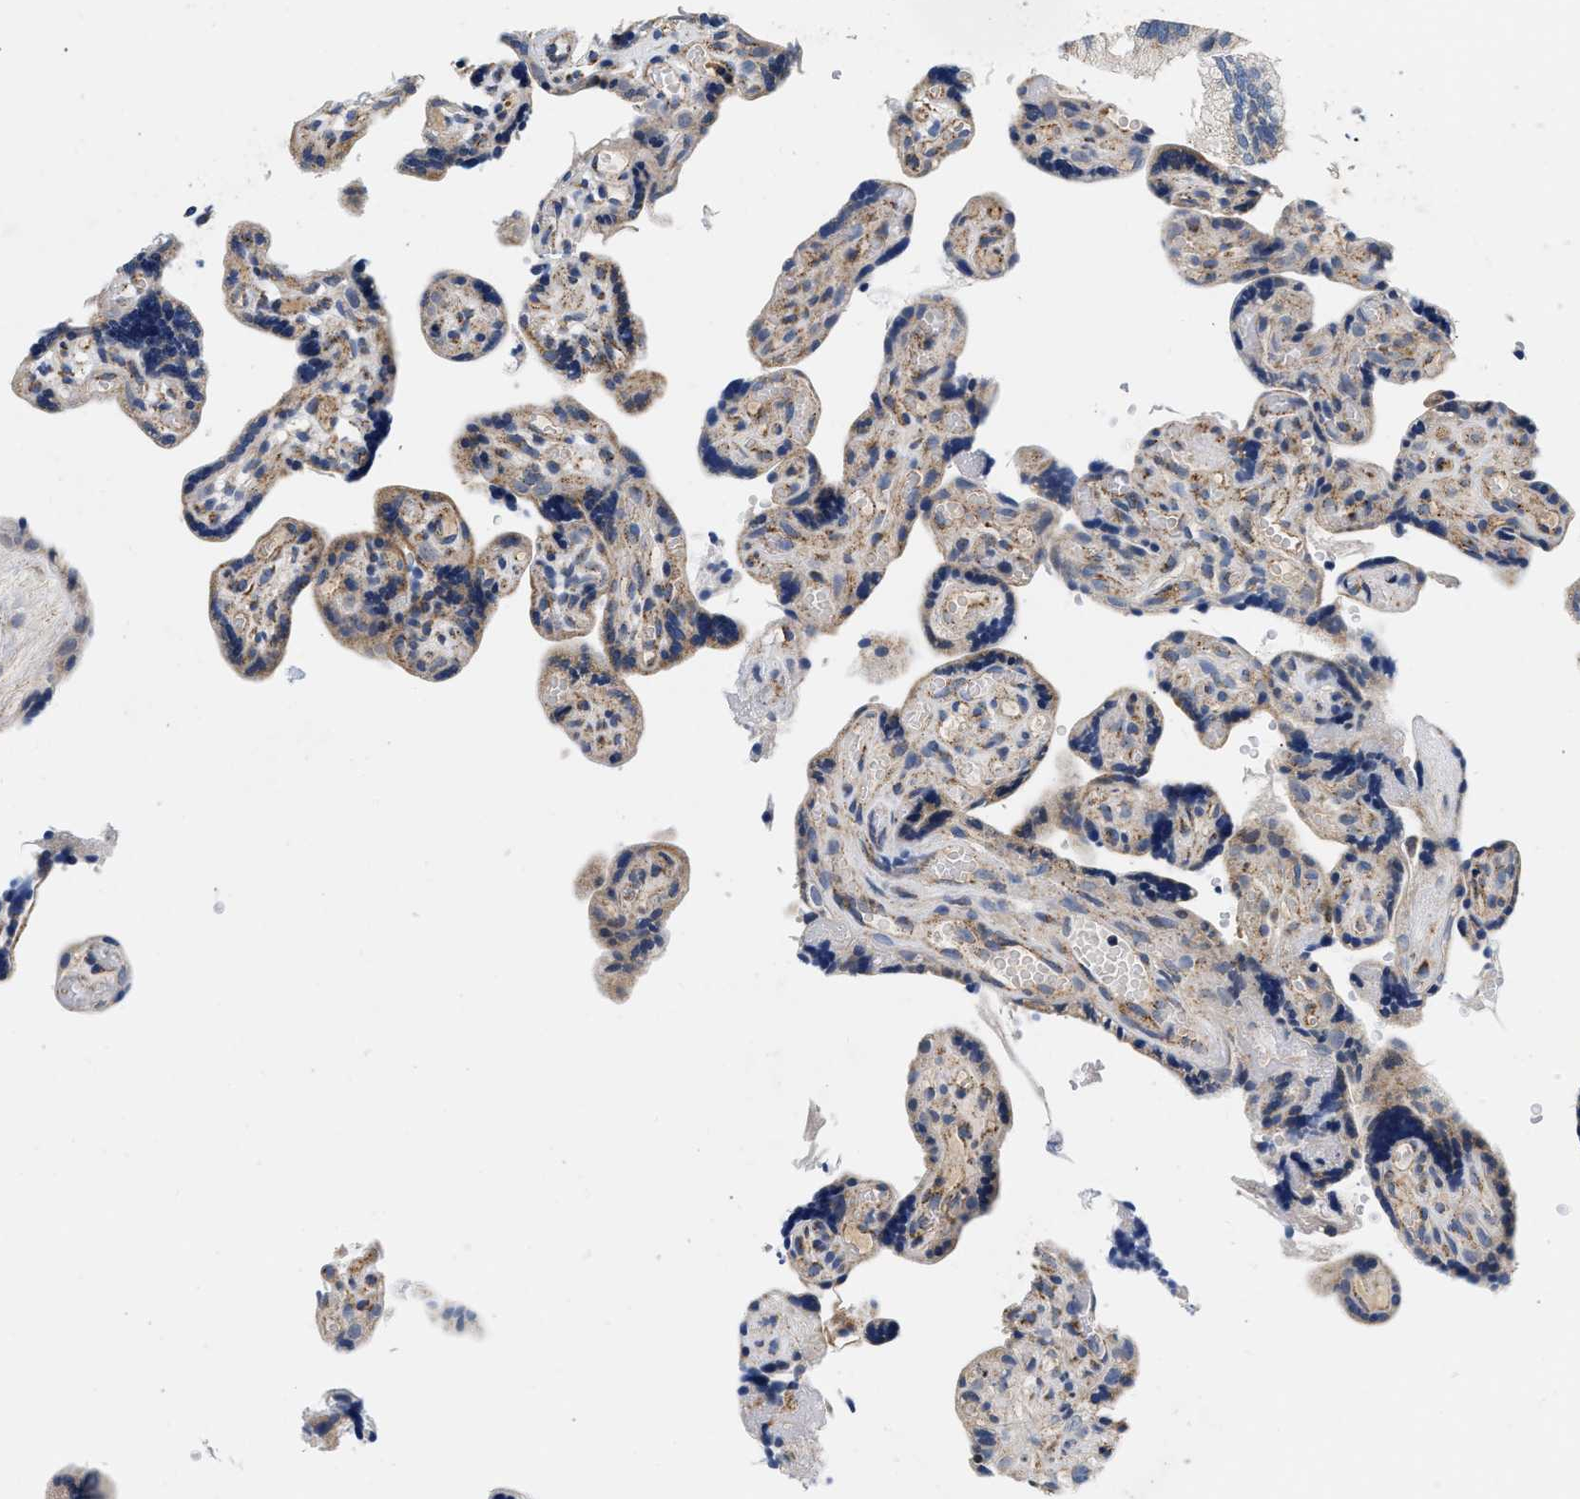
{"staining": {"intensity": "moderate", "quantity": "25%-75%", "location": "cytoplasmic/membranous"}, "tissue": "placenta", "cell_type": "Decidual cells", "image_type": "normal", "snomed": [{"axis": "morphology", "description": "Normal tissue, NOS"}, {"axis": "topography", "description": "Placenta"}], "caption": "Decidual cells show moderate cytoplasmic/membranous expression in about 25%-75% of cells in unremarkable placenta.", "gene": "PDP1", "patient": {"sex": "female", "age": 30}}